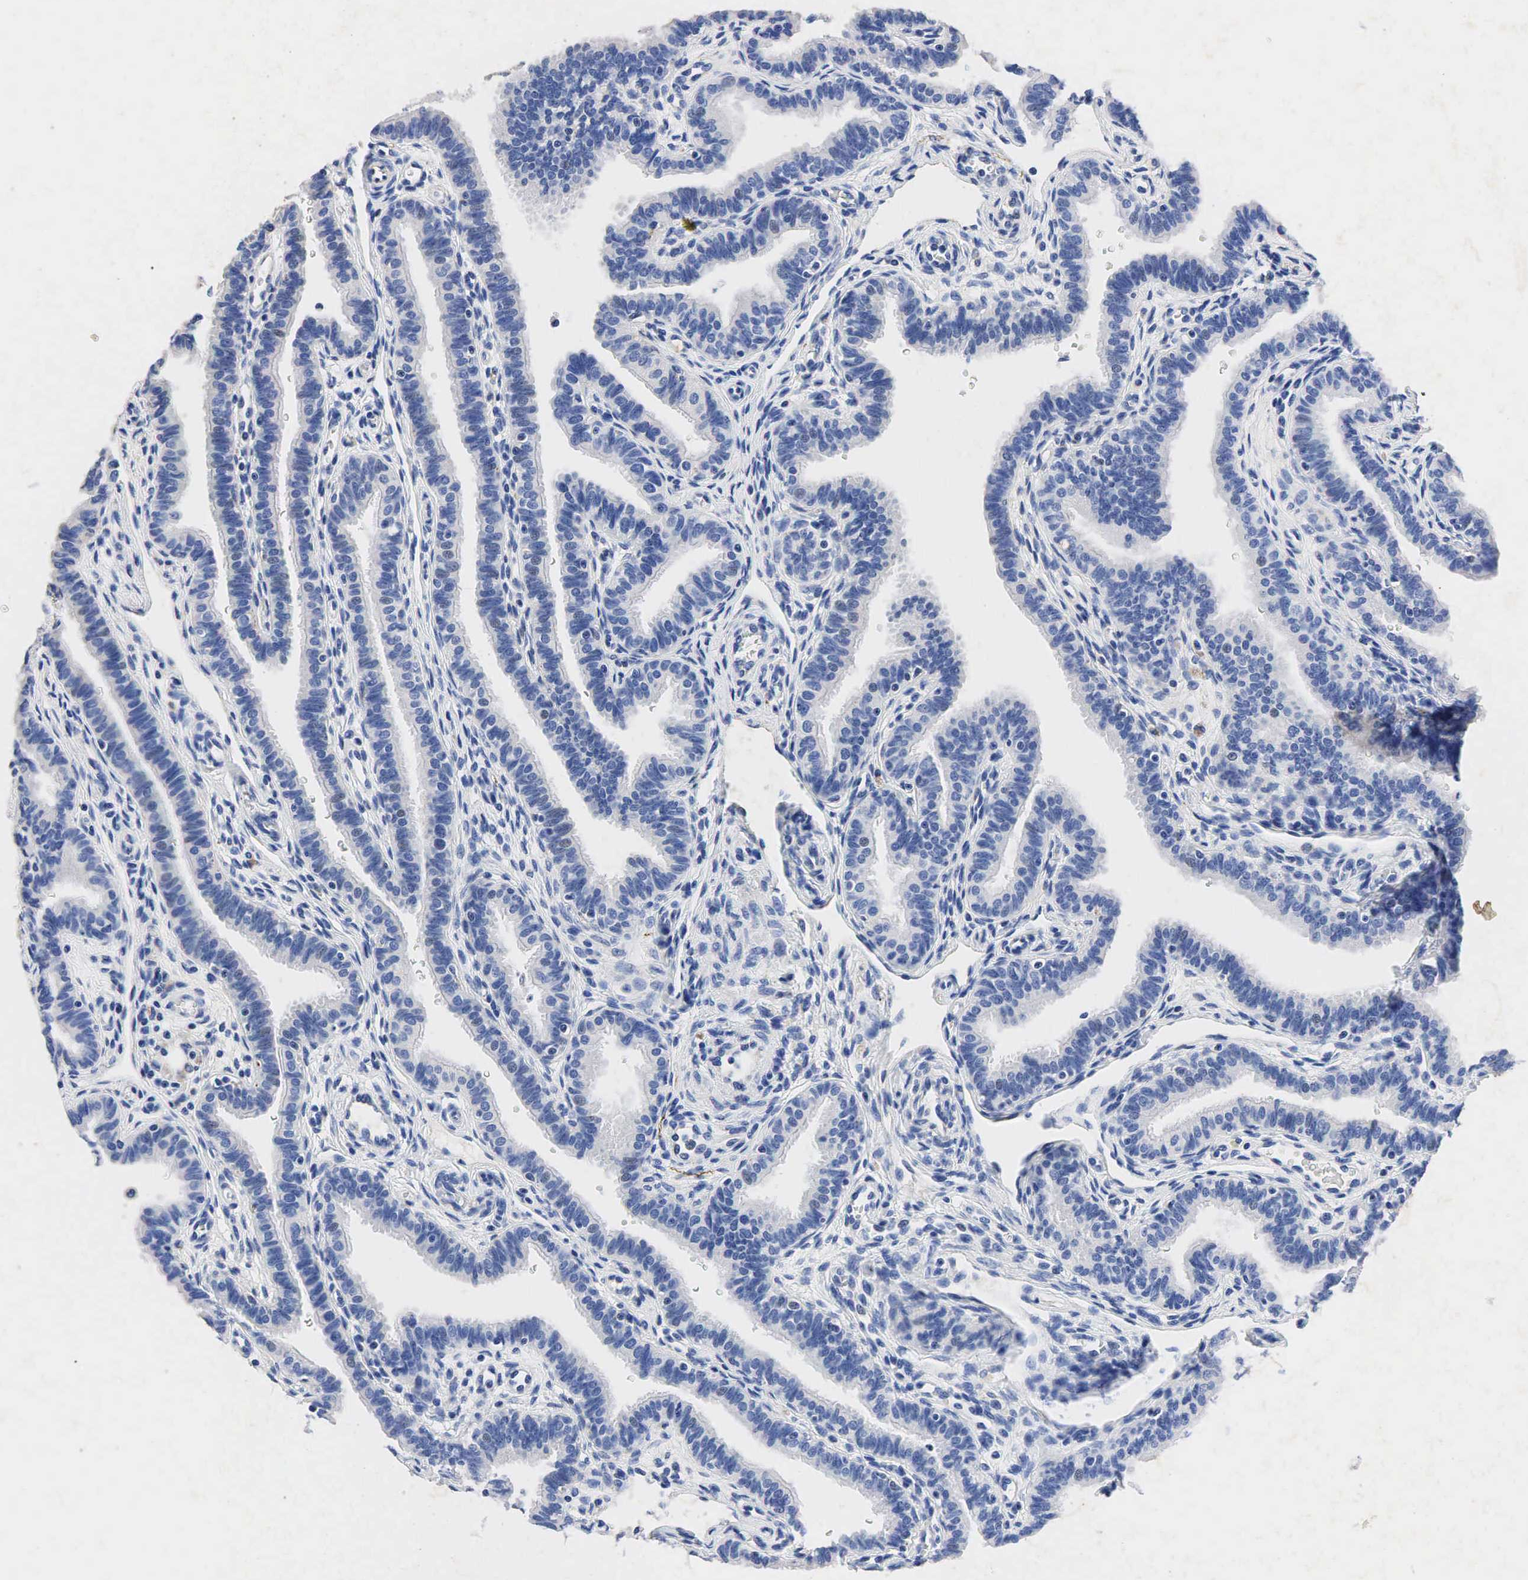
{"staining": {"intensity": "weak", "quantity": "<25%", "location": "cytoplasmic/membranous,nuclear"}, "tissue": "fallopian tube", "cell_type": "Glandular cells", "image_type": "normal", "snomed": [{"axis": "morphology", "description": "Normal tissue, NOS"}, {"axis": "topography", "description": "Fallopian tube"}], "caption": "The micrograph demonstrates no staining of glandular cells in unremarkable fallopian tube.", "gene": "SYP", "patient": {"sex": "female", "age": 32}}